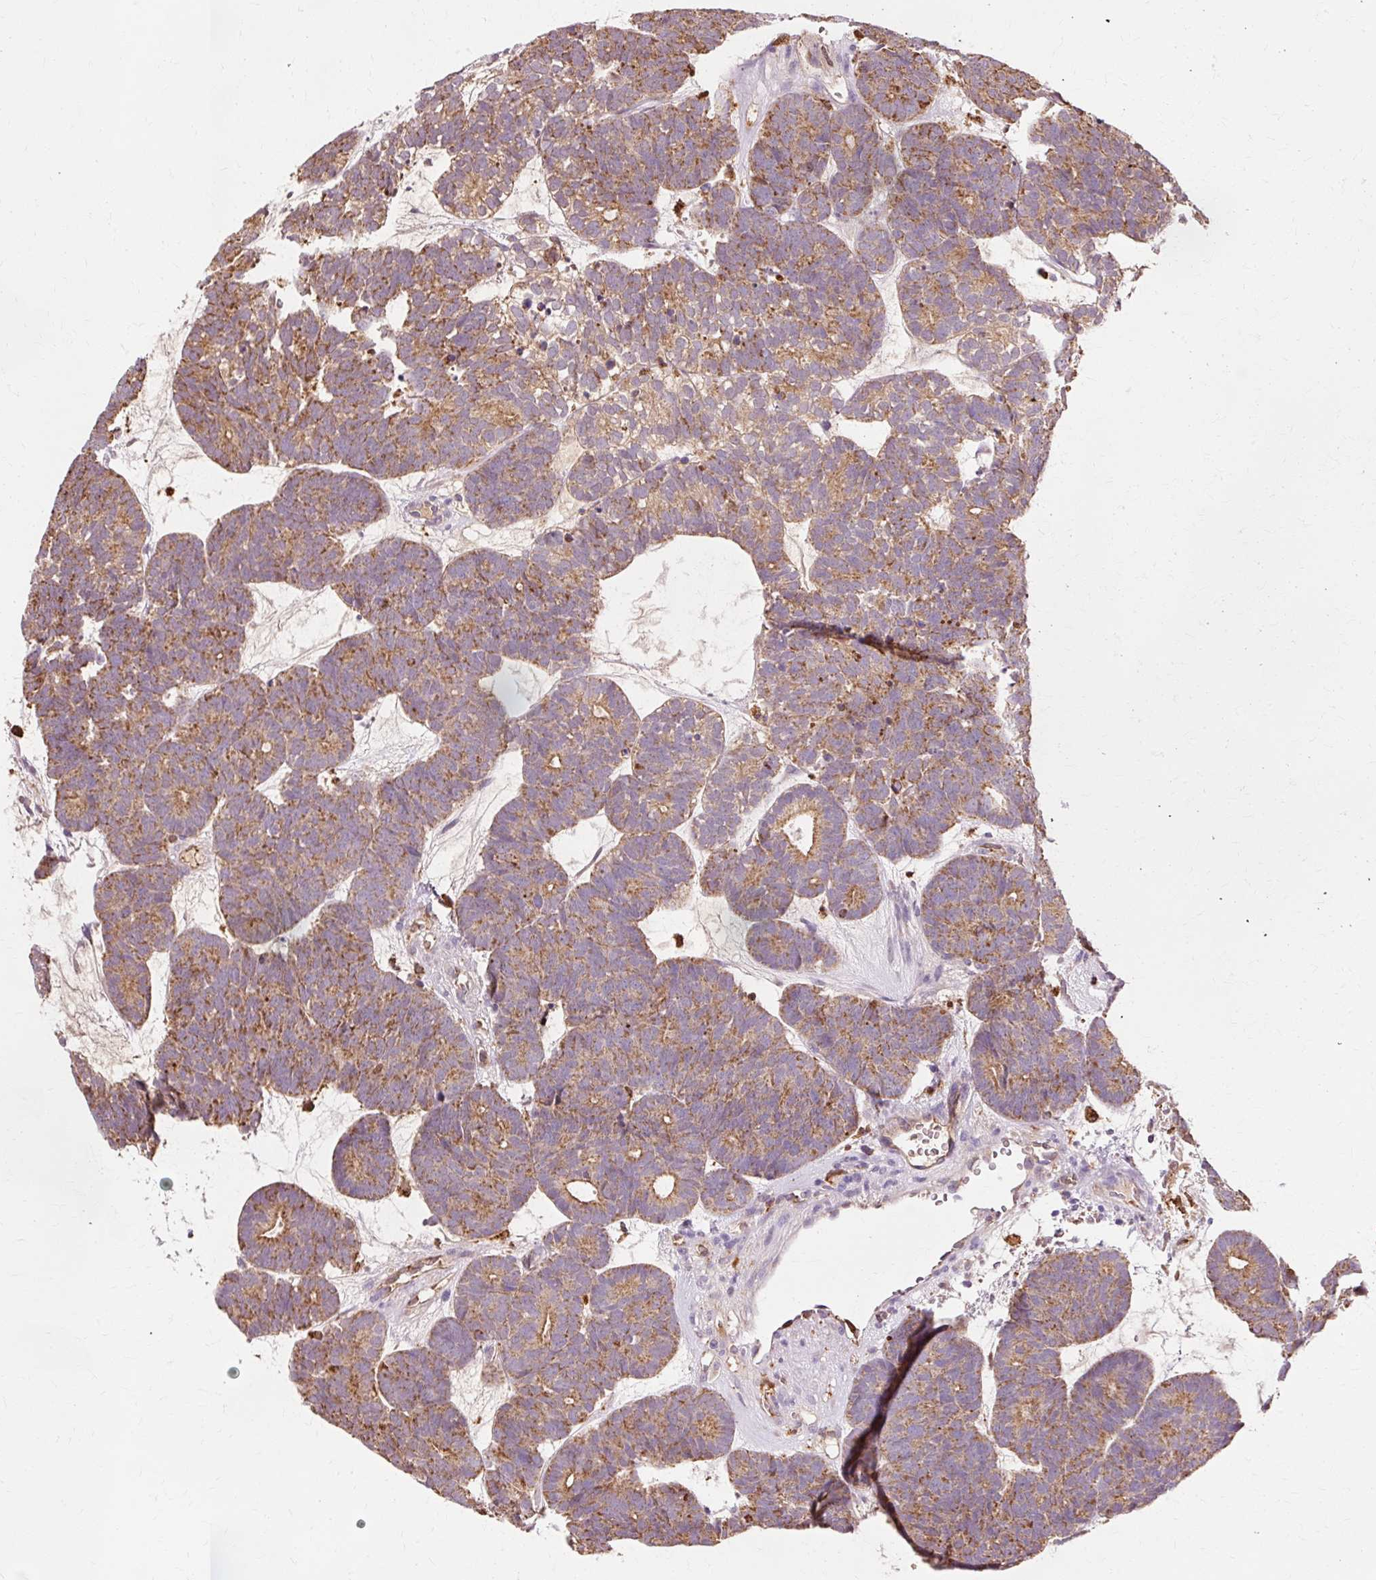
{"staining": {"intensity": "moderate", "quantity": ">75%", "location": "cytoplasmic/membranous"}, "tissue": "head and neck cancer", "cell_type": "Tumor cells", "image_type": "cancer", "snomed": [{"axis": "morphology", "description": "Adenocarcinoma, NOS"}, {"axis": "topography", "description": "Head-Neck"}], "caption": "This micrograph shows head and neck cancer (adenocarcinoma) stained with immunohistochemistry (IHC) to label a protein in brown. The cytoplasmic/membranous of tumor cells show moderate positivity for the protein. Nuclei are counter-stained blue.", "gene": "GPX1", "patient": {"sex": "female", "age": 81}}